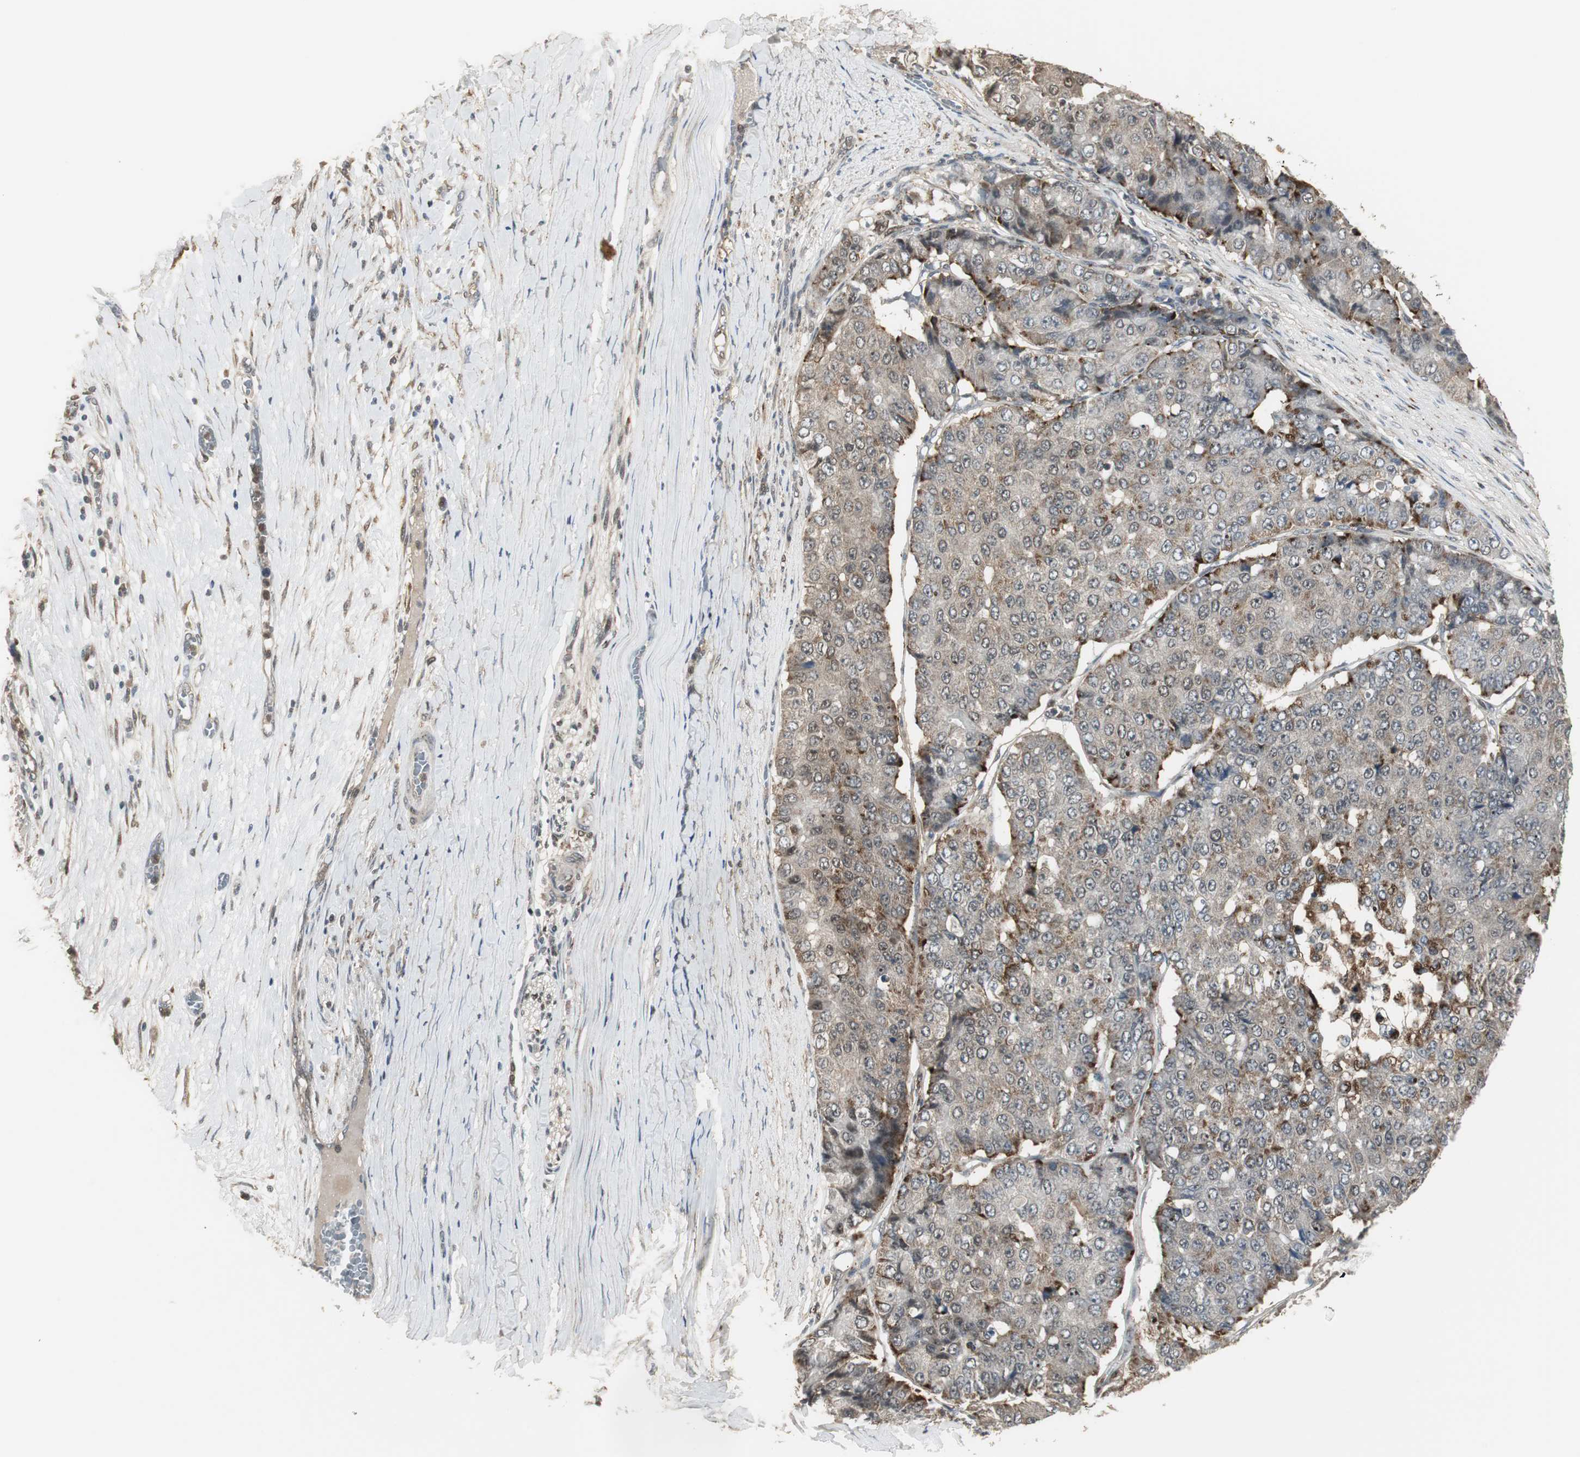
{"staining": {"intensity": "moderate", "quantity": "<25%", "location": "cytoplasmic/membranous"}, "tissue": "pancreatic cancer", "cell_type": "Tumor cells", "image_type": "cancer", "snomed": [{"axis": "morphology", "description": "Adenocarcinoma, NOS"}, {"axis": "topography", "description": "Pancreas"}], "caption": "Protein analysis of pancreatic cancer tissue reveals moderate cytoplasmic/membranous expression in about <25% of tumor cells. The staining was performed using DAB to visualize the protein expression in brown, while the nuclei were stained in blue with hematoxylin (Magnification: 20x).", "gene": "PLIN3", "patient": {"sex": "male", "age": 50}}